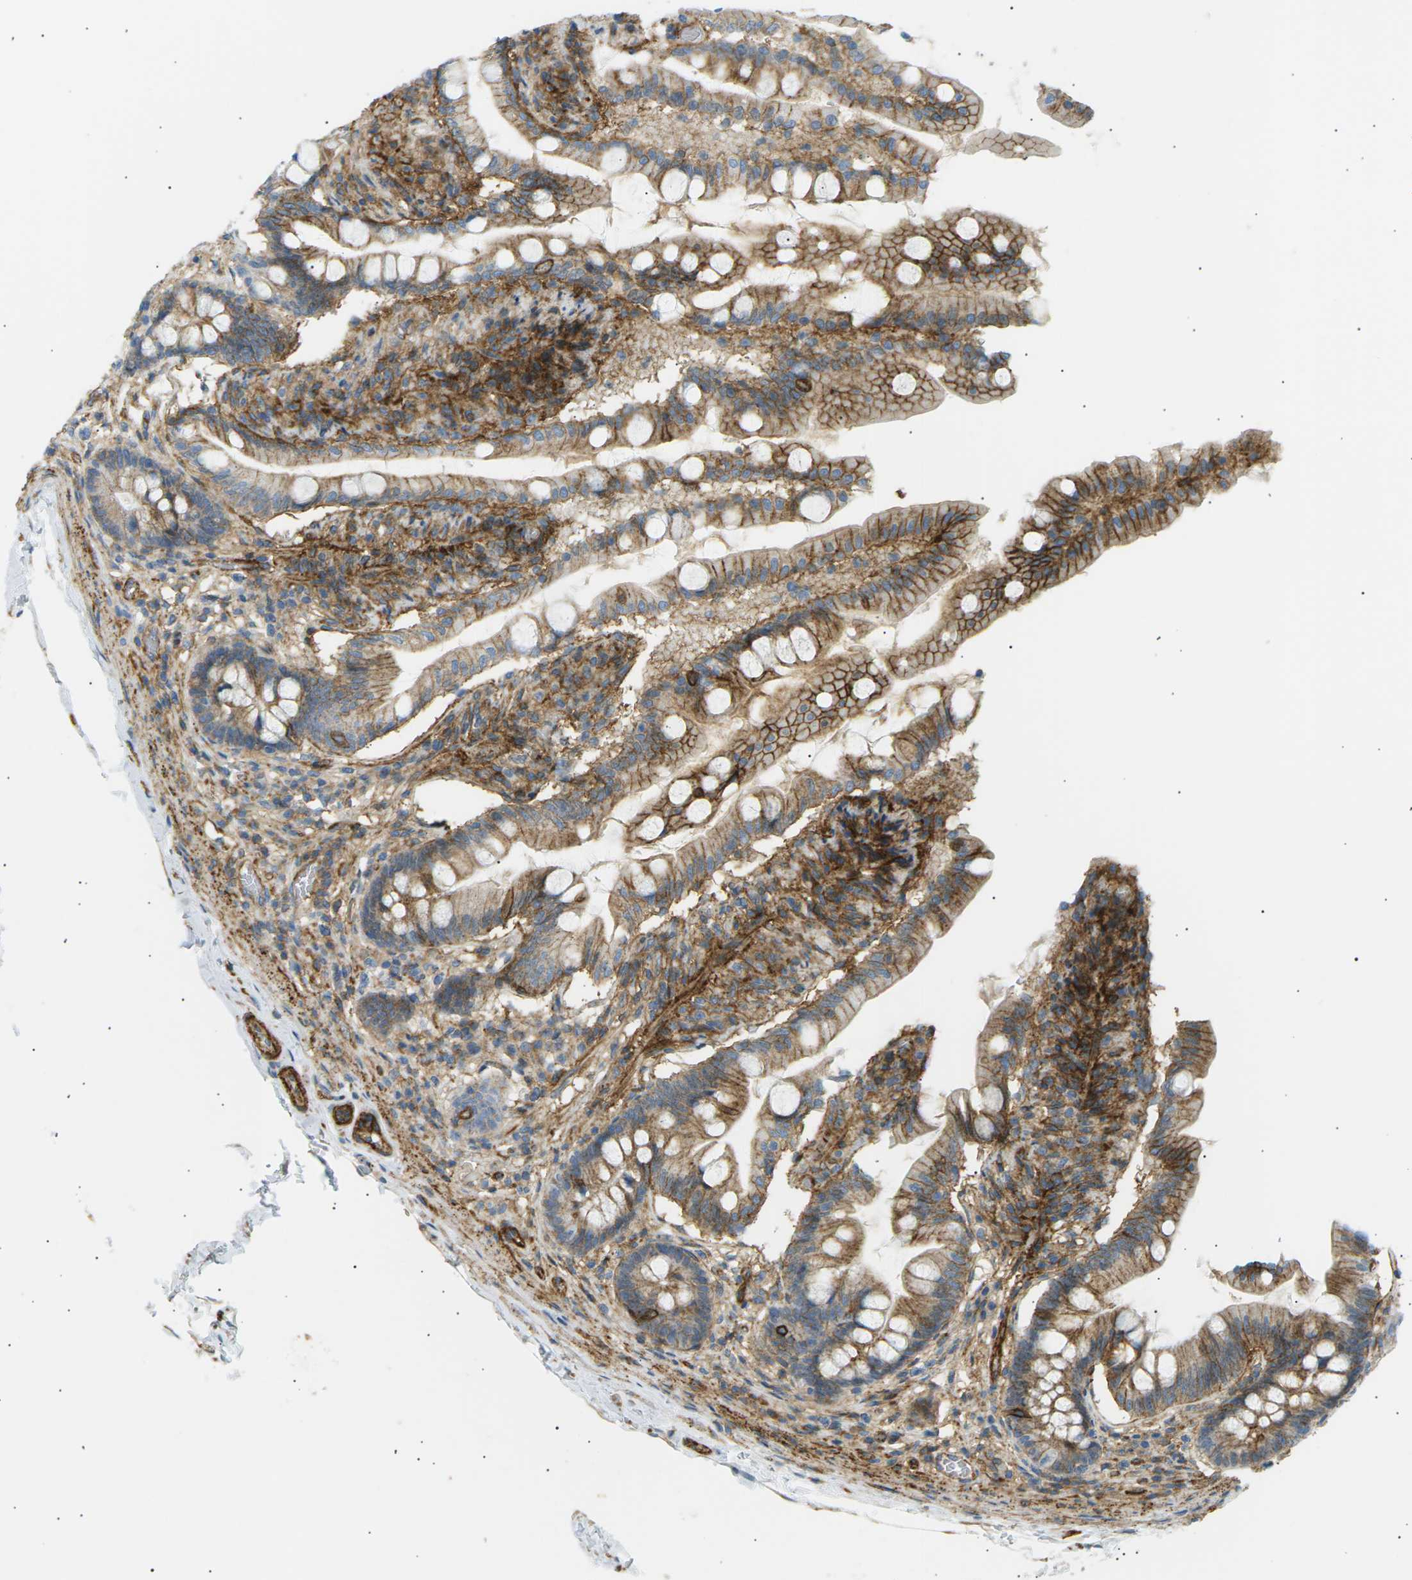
{"staining": {"intensity": "strong", "quantity": ">75%", "location": "cytoplasmic/membranous"}, "tissue": "small intestine", "cell_type": "Glandular cells", "image_type": "normal", "snomed": [{"axis": "morphology", "description": "Normal tissue, NOS"}, {"axis": "topography", "description": "Small intestine"}], "caption": "Unremarkable small intestine demonstrates strong cytoplasmic/membranous expression in approximately >75% of glandular cells, visualized by immunohistochemistry.", "gene": "ATP2B4", "patient": {"sex": "female", "age": 56}}